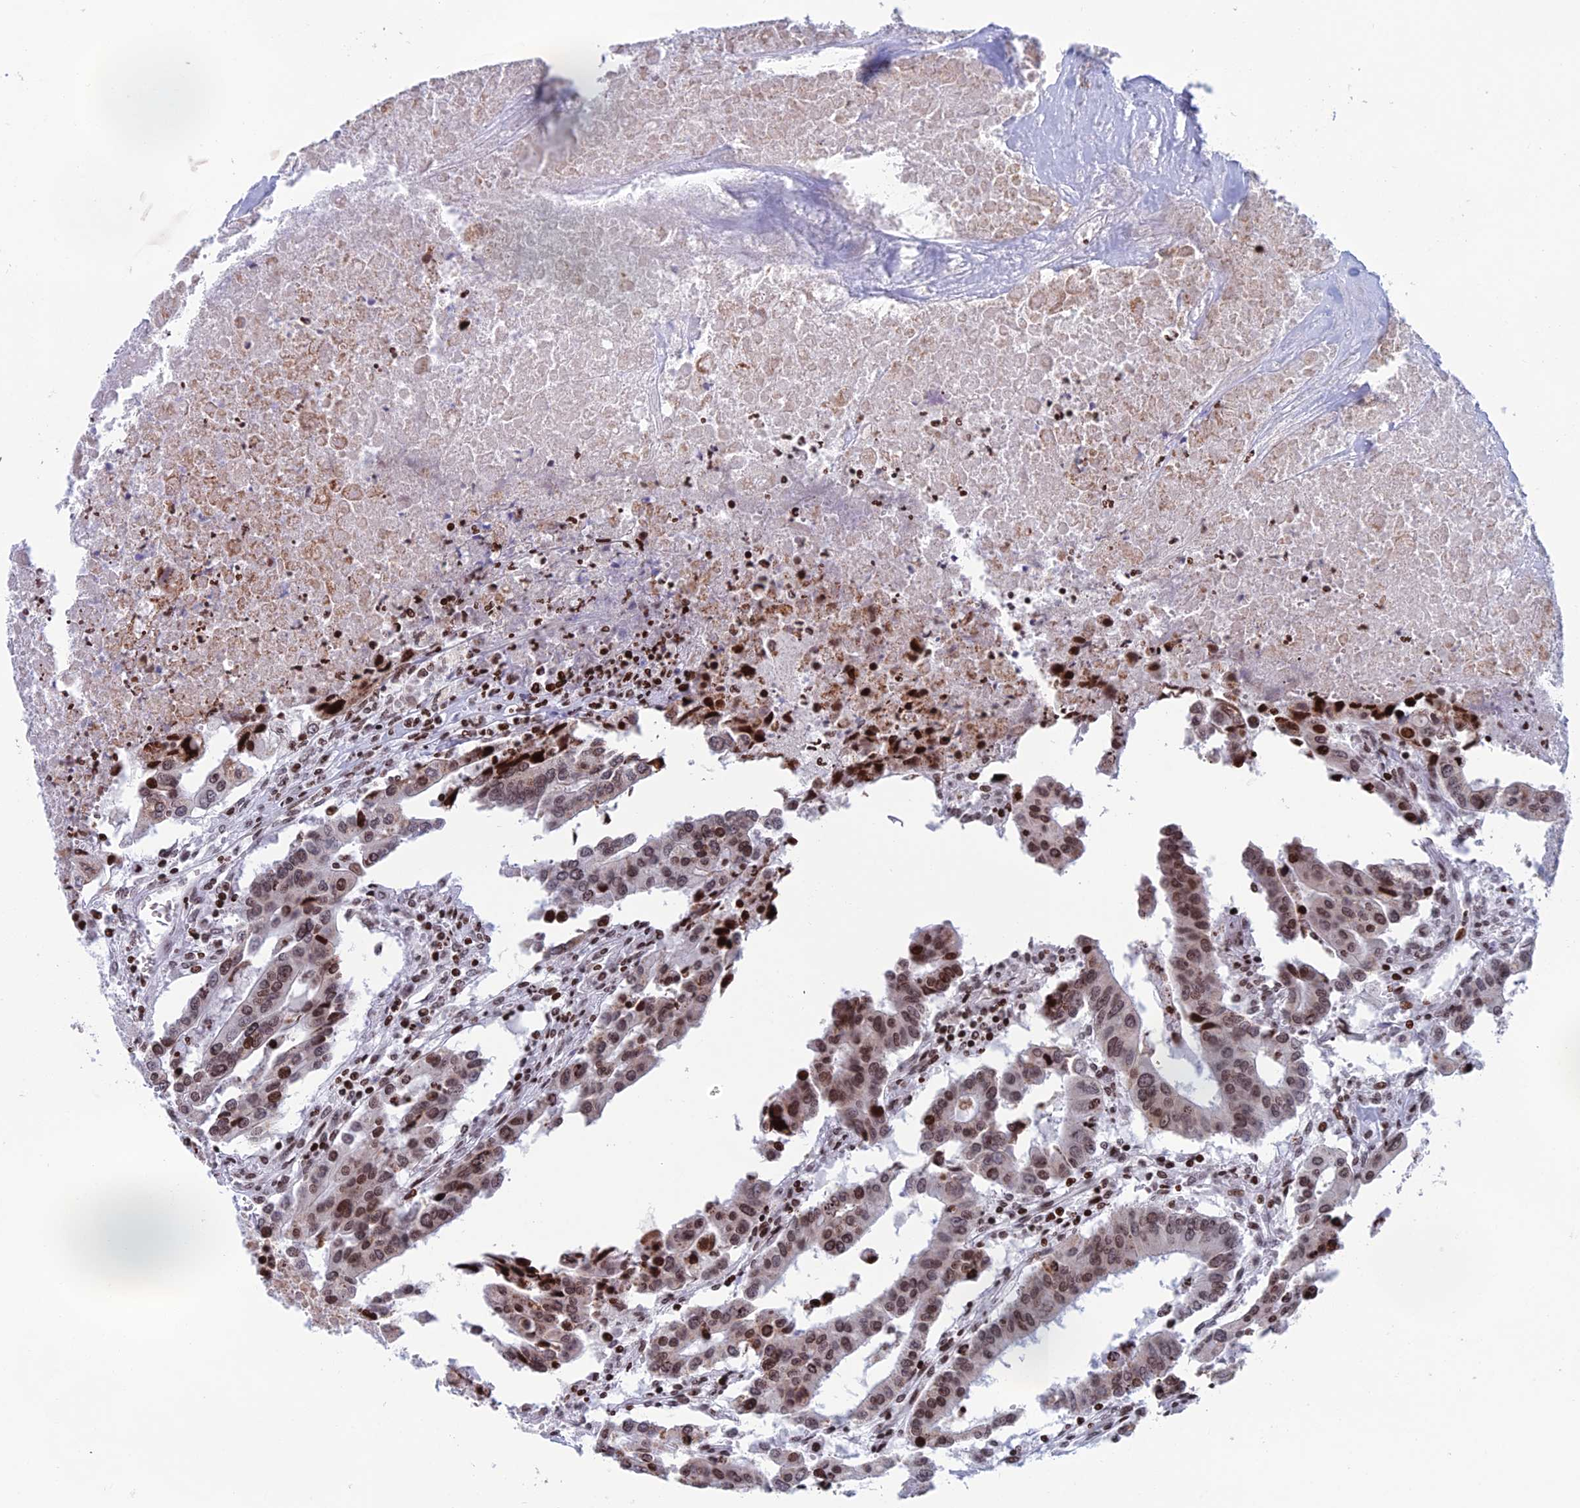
{"staining": {"intensity": "moderate", "quantity": ">75%", "location": "cytoplasmic/membranous,nuclear"}, "tissue": "colorectal cancer", "cell_type": "Tumor cells", "image_type": "cancer", "snomed": [{"axis": "morphology", "description": "Adenocarcinoma, NOS"}, {"axis": "topography", "description": "Colon"}], "caption": "Immunohistochemical staining of colorectal cancer exhibits moderate cytoplasmic/membranous and nuclear protein staining in about >75% of tumor cells.", "gene": "AFF3", "patient": {"sex": "male", "age": 77}}